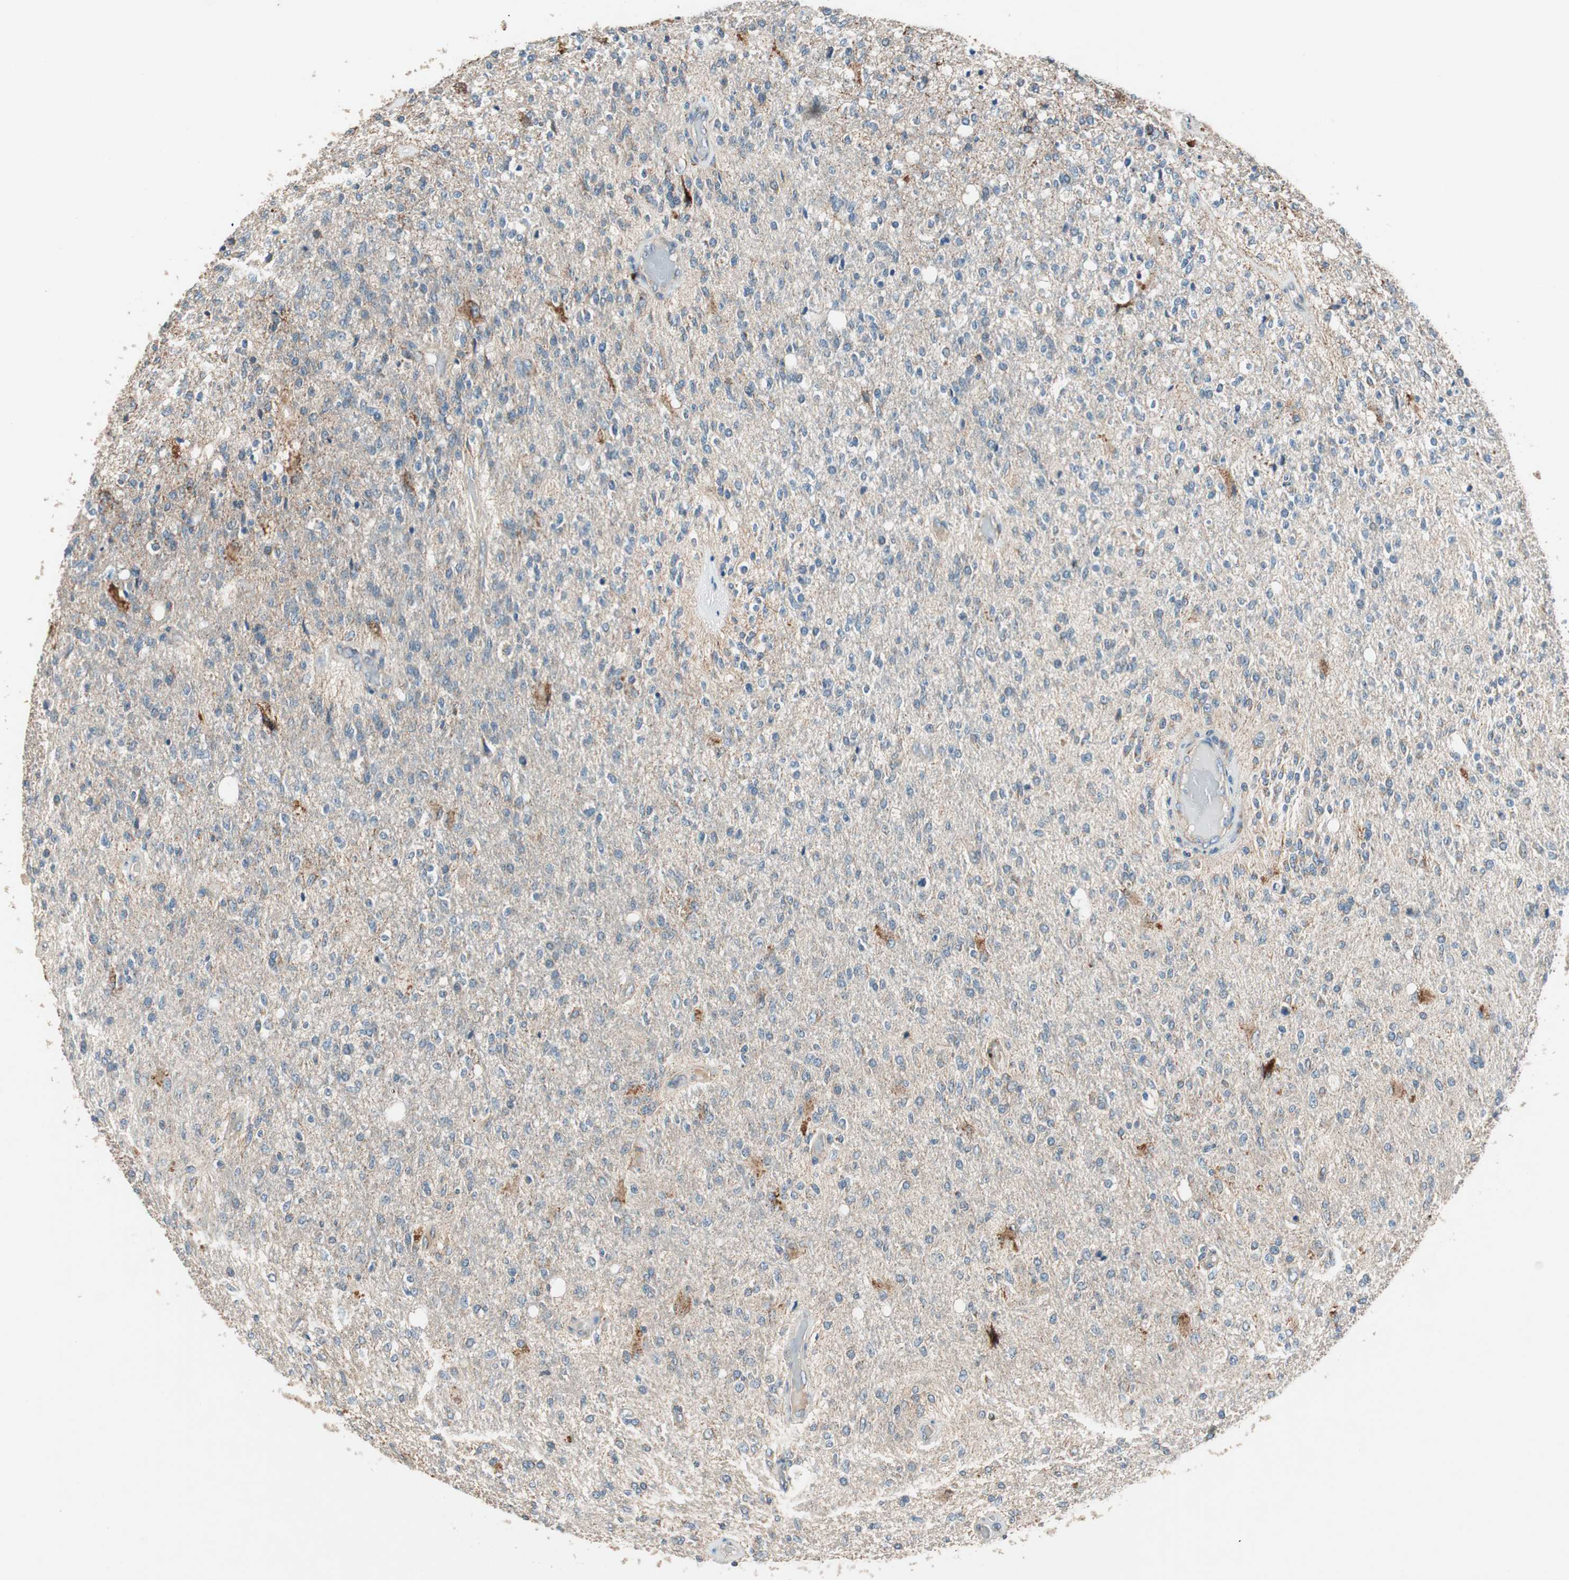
{"staining": {"intensity": "weak", "quantity": ">75%", "location": "cytoplasmic/membranous"}, "tissue": "glioma", "cell_type": "Tumor cells", "image_type": "cancer", "snomed": [{"axis": "morphology", "description": "Normal tissue, NOS"}, {"axis": "morphology", "description": "Glioma, malignant, High grade"}, {"axis": "topography", "description": "Cerebral cortex"}], "caption": "Immunohistochemistry micrograph of human glioma stained for a protein (brown), which shows low levels of weak cytoplasmic/membranous expression in about >75% of tumor cells.", "gene": "HPN", "patient": {"sex": "male", "age": 77}}